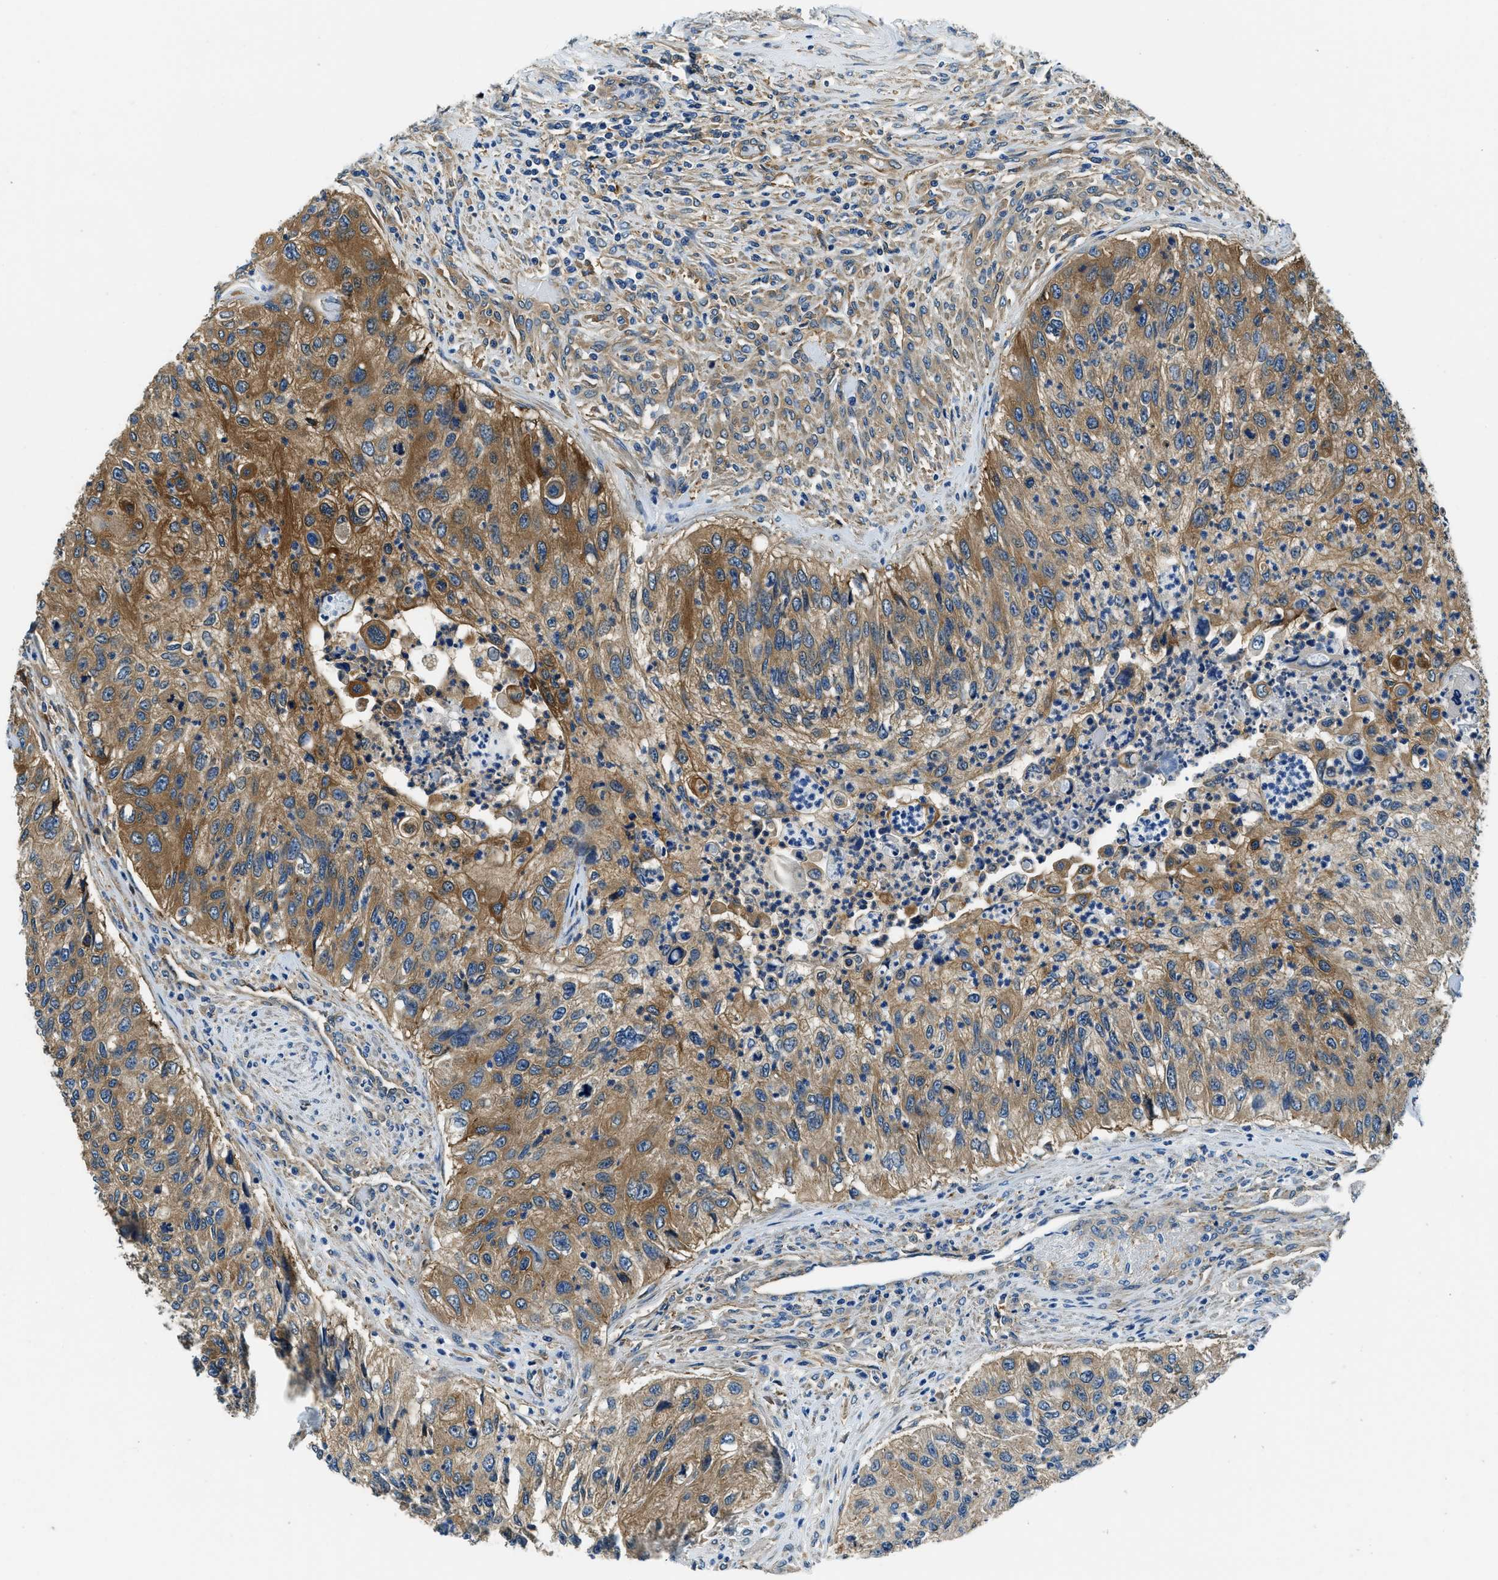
{"staining": {"intensity": "strong", "quantity": "25%-75%", "location": "cytoplasmic/membranous"}, "tissue": "urothelial cancer", "cell_type": "Tumor cells", "image_type": "cancer", "snomed": [{"axis": "morphology", "description": "Urothelial carcinoma, High grade"}, {"axis": "topography", "description": "Urinary bladder"}], "caption": "Urothelial cancer stained with a brown dye demonstrates strong cytoplasmic/membranous positive positivity in approximately 25%-75% of tumor cells.", "gene": "TWF1", "patient": {"sex": "female", "age": 60}}